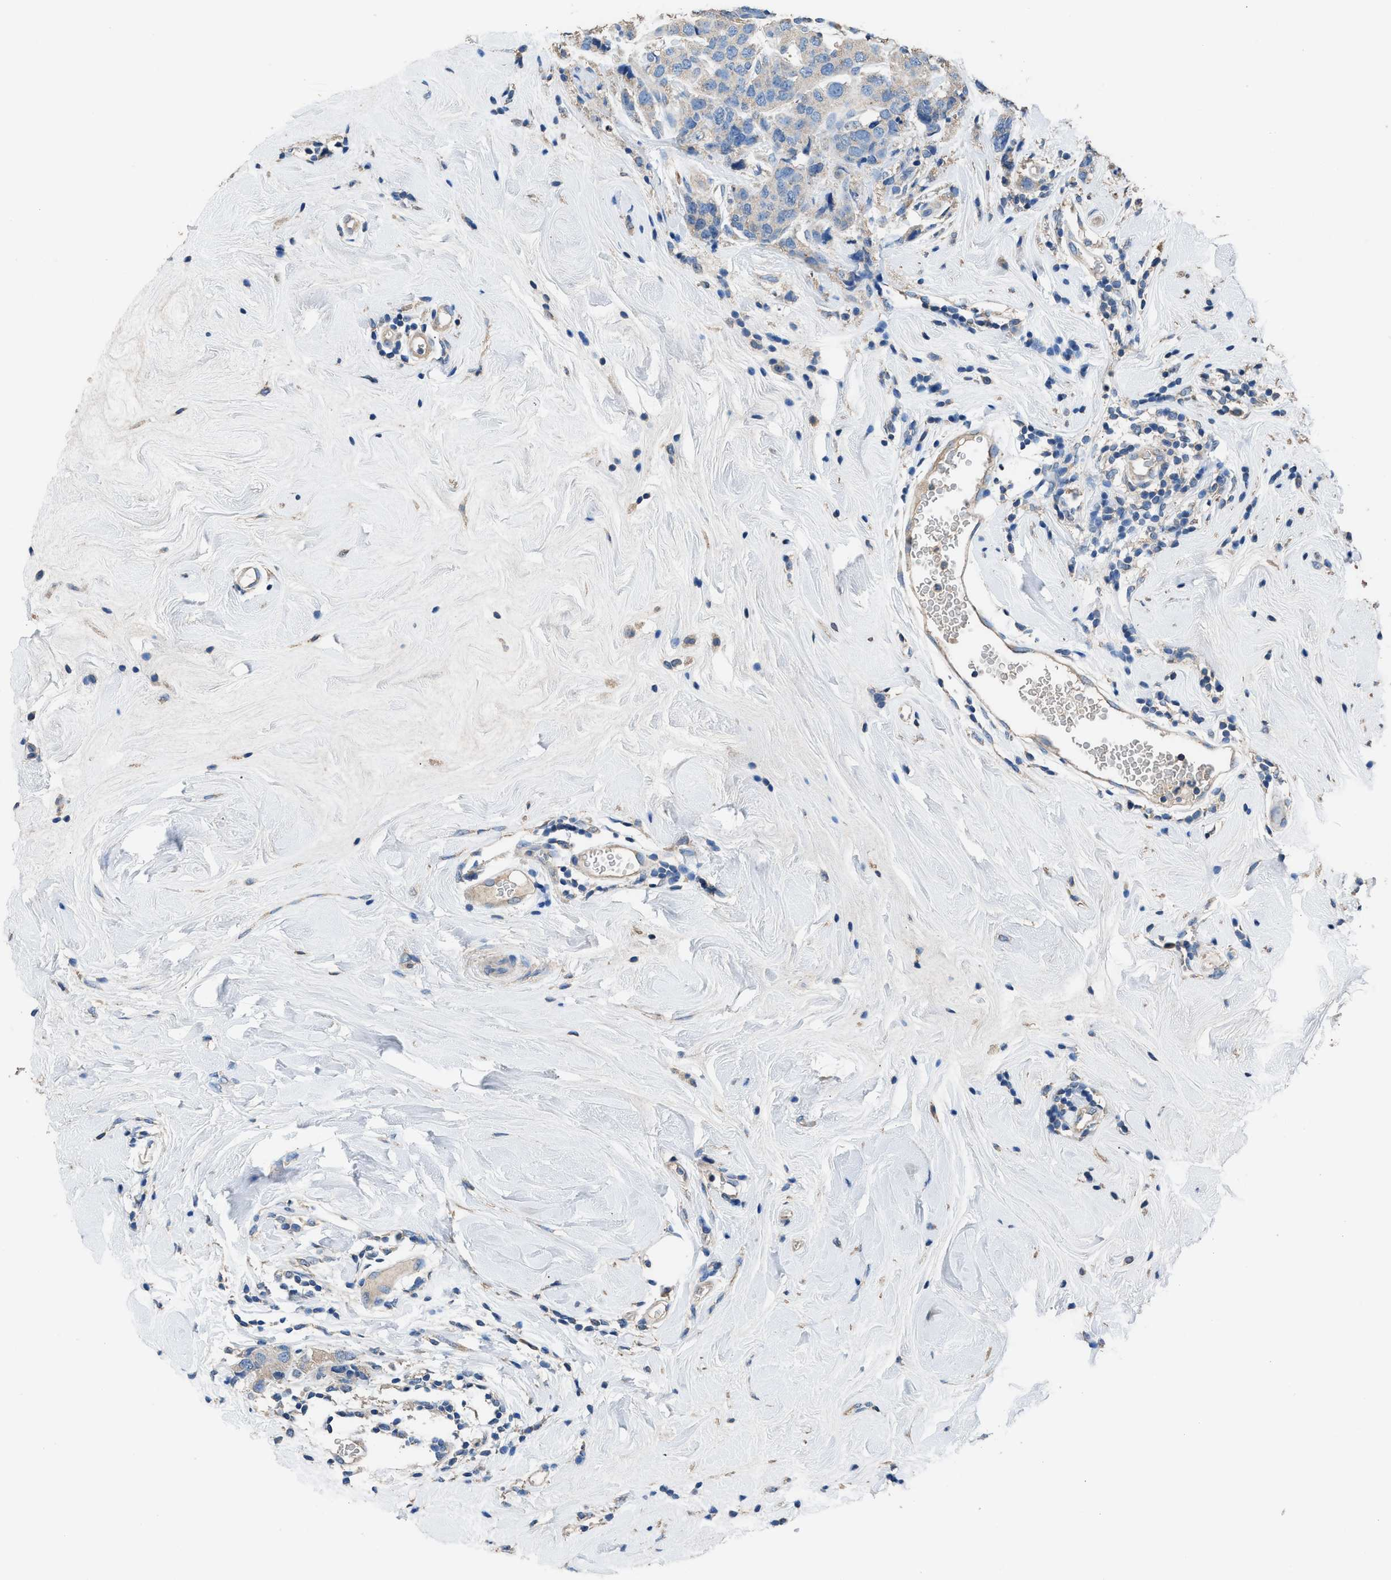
{"staining": {"intensity": "negative", "quantity": "none", "location": "none"}, "tissue": "breast cancer", "cell_type": "Tumor cells", "image_type": "cancer", "snomed": [{"axis": "morphology", "description": "Lobular carcinoma"}, {"axis": "topography", "description": "Breast"}], "caption": "Immunohistochemistry histopathology image of neoplastic tissue: breast lobular carcinoma stained with DAB reveals no significant protein positivity in tumor cells.", "gene": "ITSN1", "patient": {"sex": "female", "age": 59}}